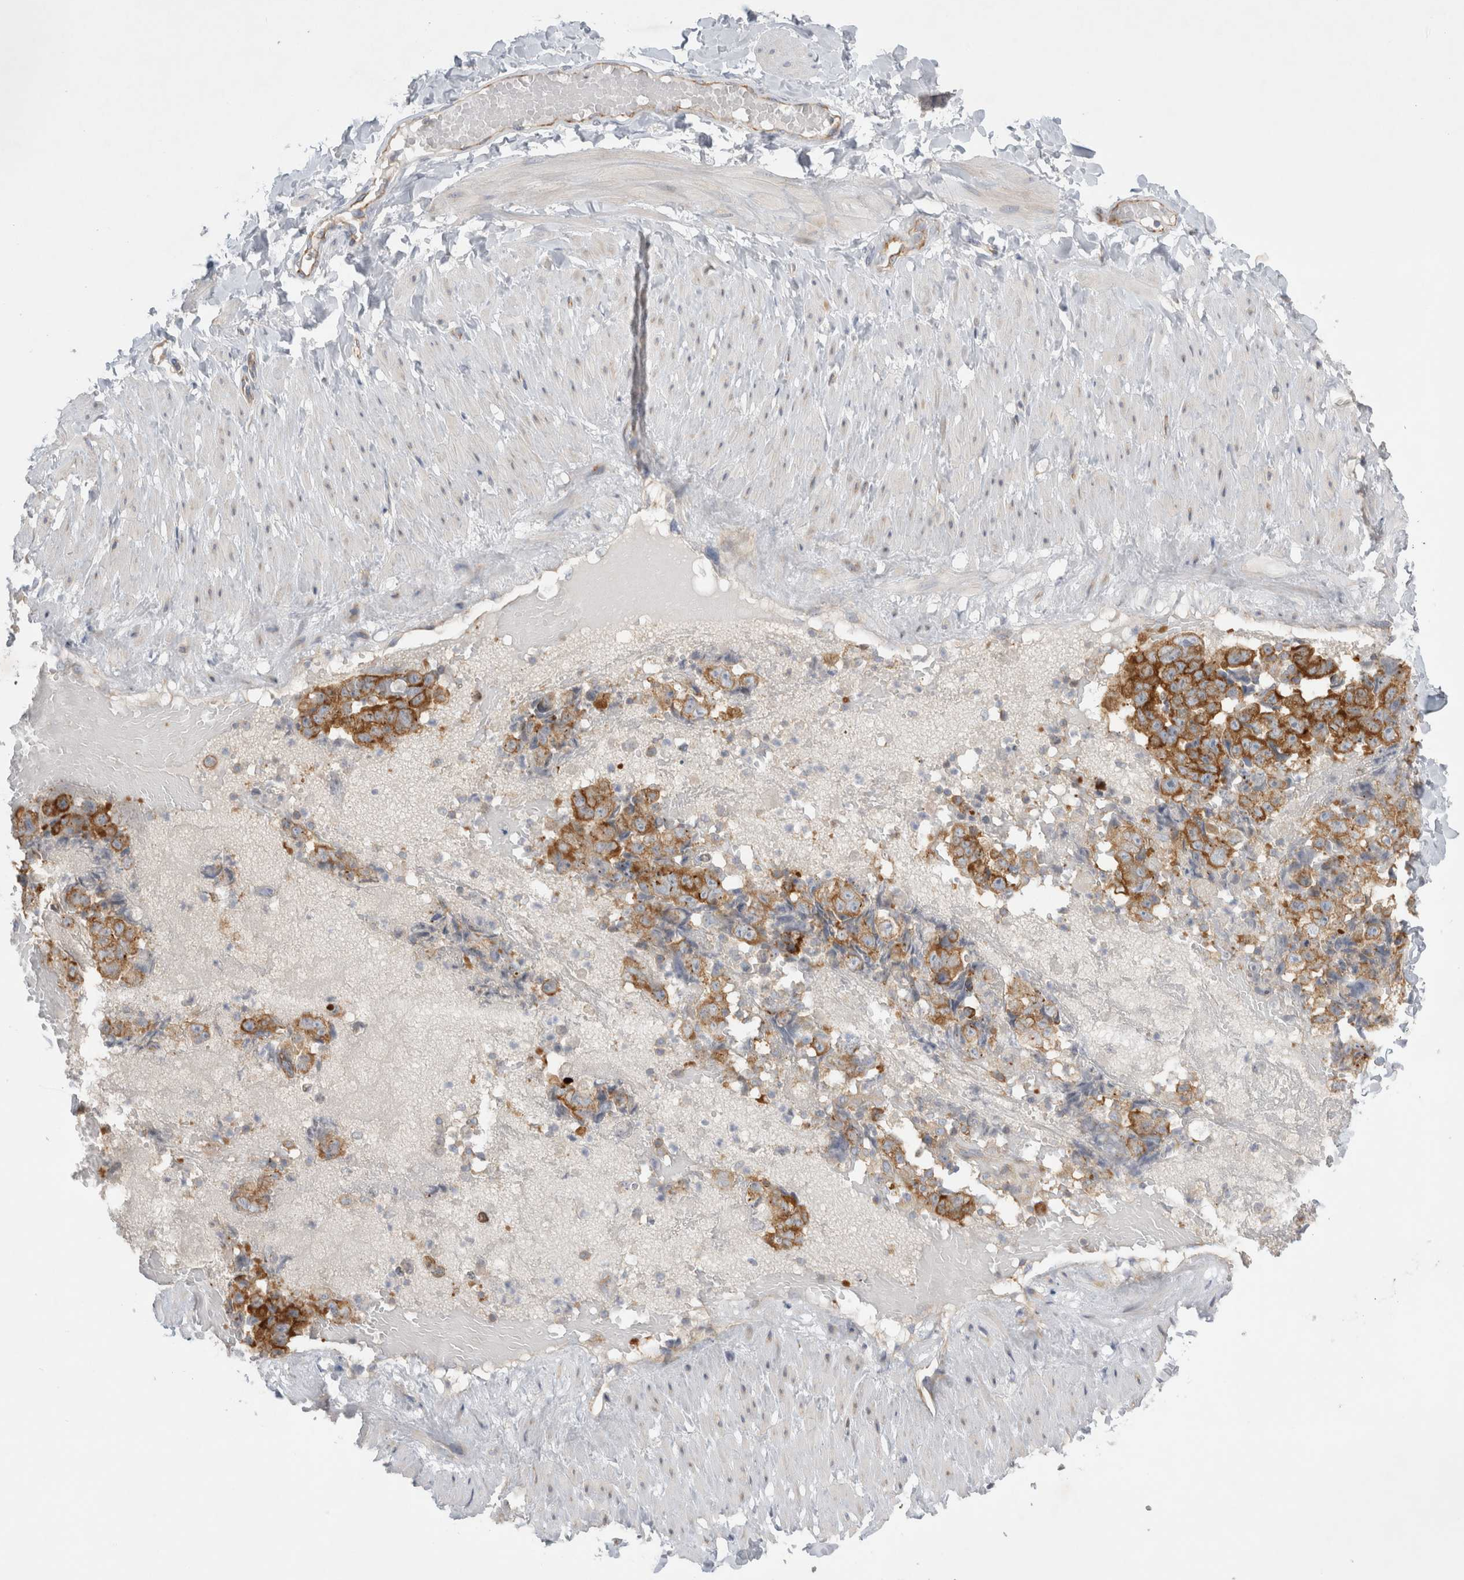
{"staining": {"intensity": "negative", "quantity": "none", "location": "none"}, "tissue": "adipose tissue", "cell_type": "Adipocytes", "image_type": "normal", "snomed": [{"axis": "morphology", "description": "Normal tissue, NOS"}, {"axis": "topography", "description": "Adipose tissue"}, {"axis": "topography", "description": "Vascular tissue"}, {"axis": "topography", "description": "Peripheral nerve tissue"}], "caption": "Image shows no protein expression in adipocytes of benign adipose tissue.", "gene": "ZNF23", "patient": {"sex": "male", "age": 25}}